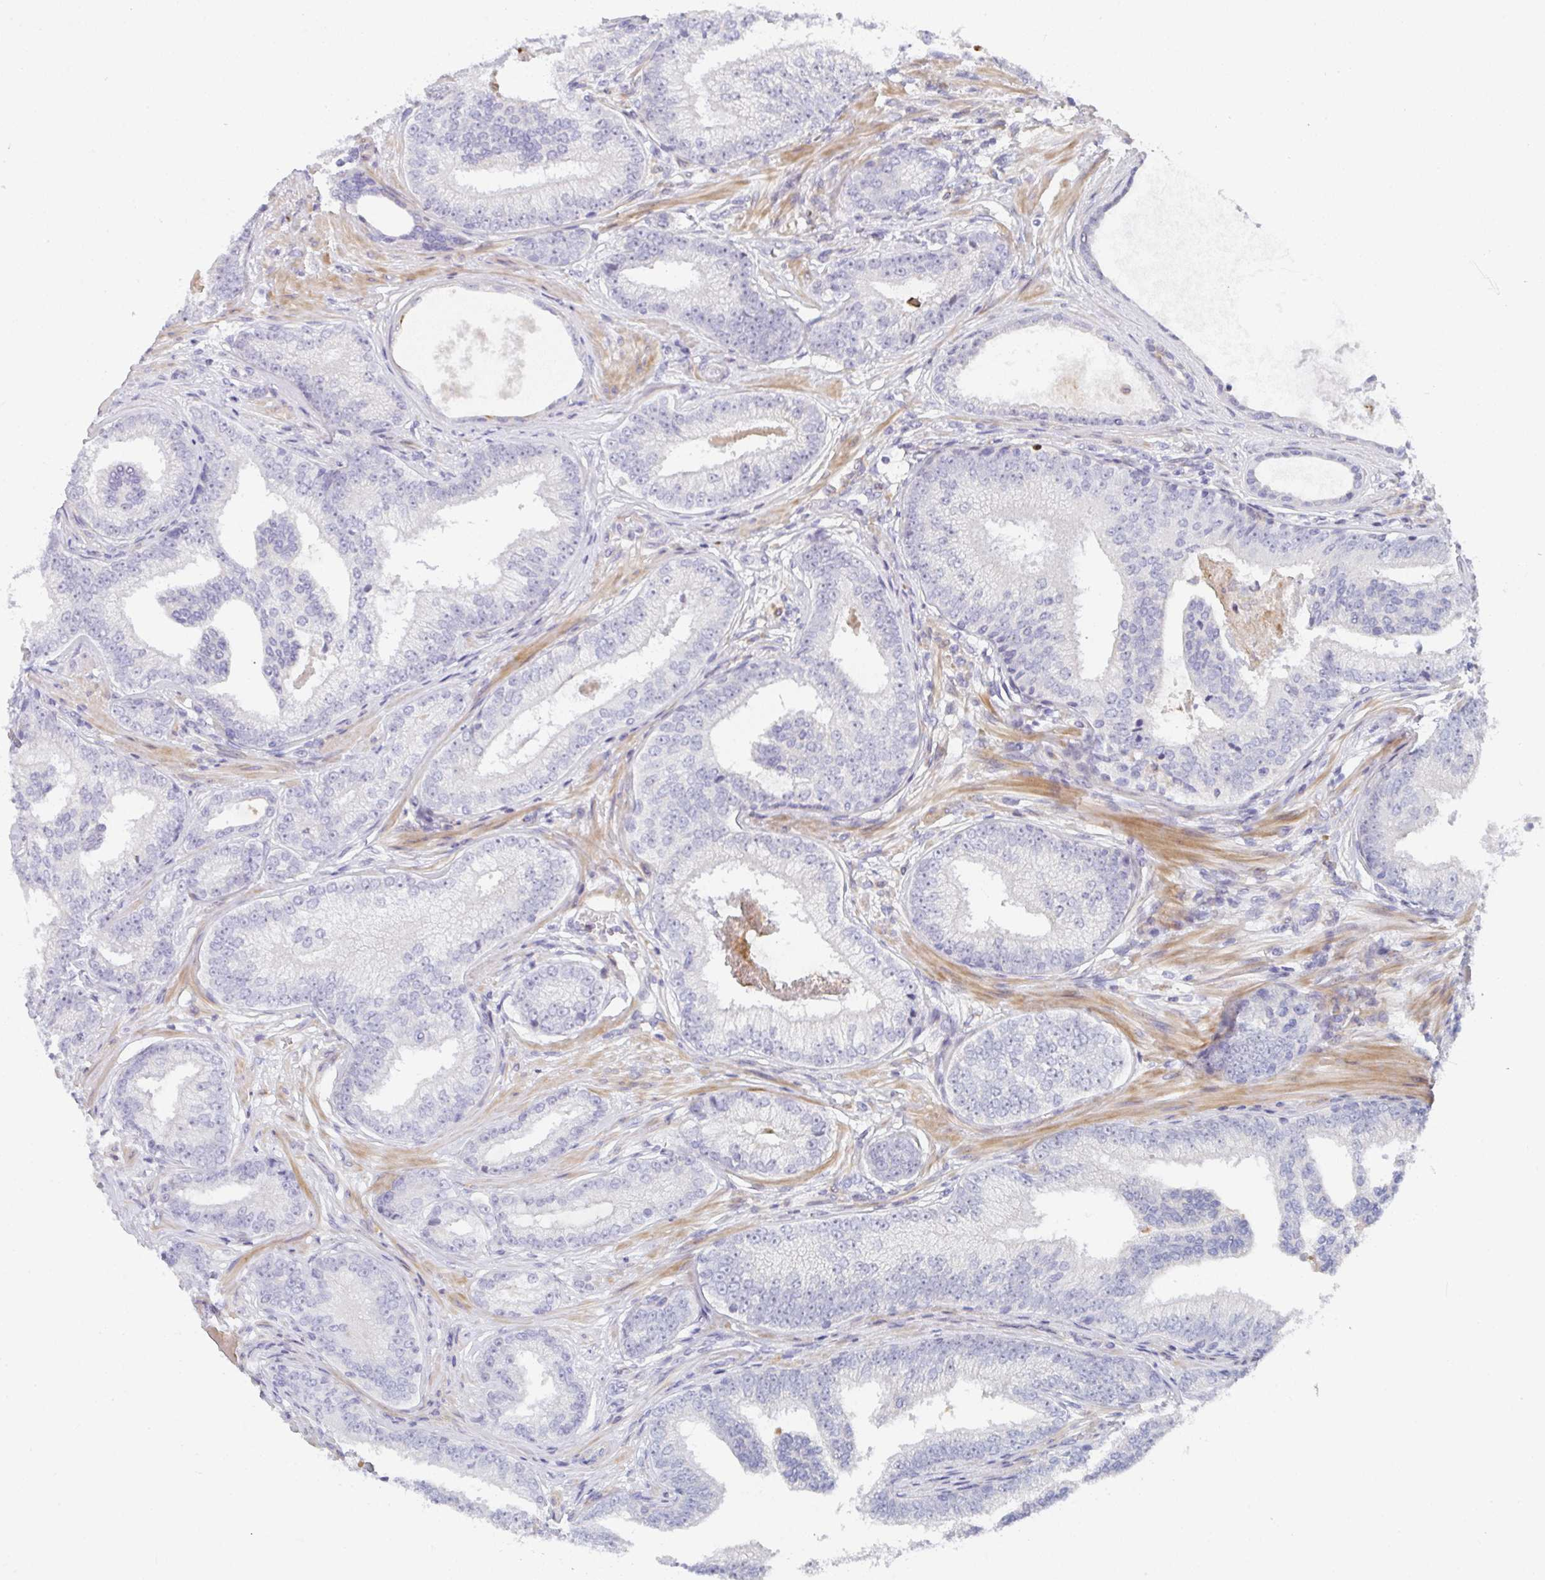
{"staining": {"intensity": "negative", "quantity": "none", "location": "none"}, "tissue": "prostate cancer", "cell_type": "Tumor cells", "image_type": "cancer", "snomed": [{"axis": "morphology", "description": "Adenocarcinoma, Low grade"}, {"axis": "topography", "description": "Prostate"}], "caption": "Prostate adenocarcinoma (low-grade) was stained to show a protein in brown. There is no significant positivity in tumor cells.", "gene": "KLHL33", "patient": {"sex": "male", "age": 61}}